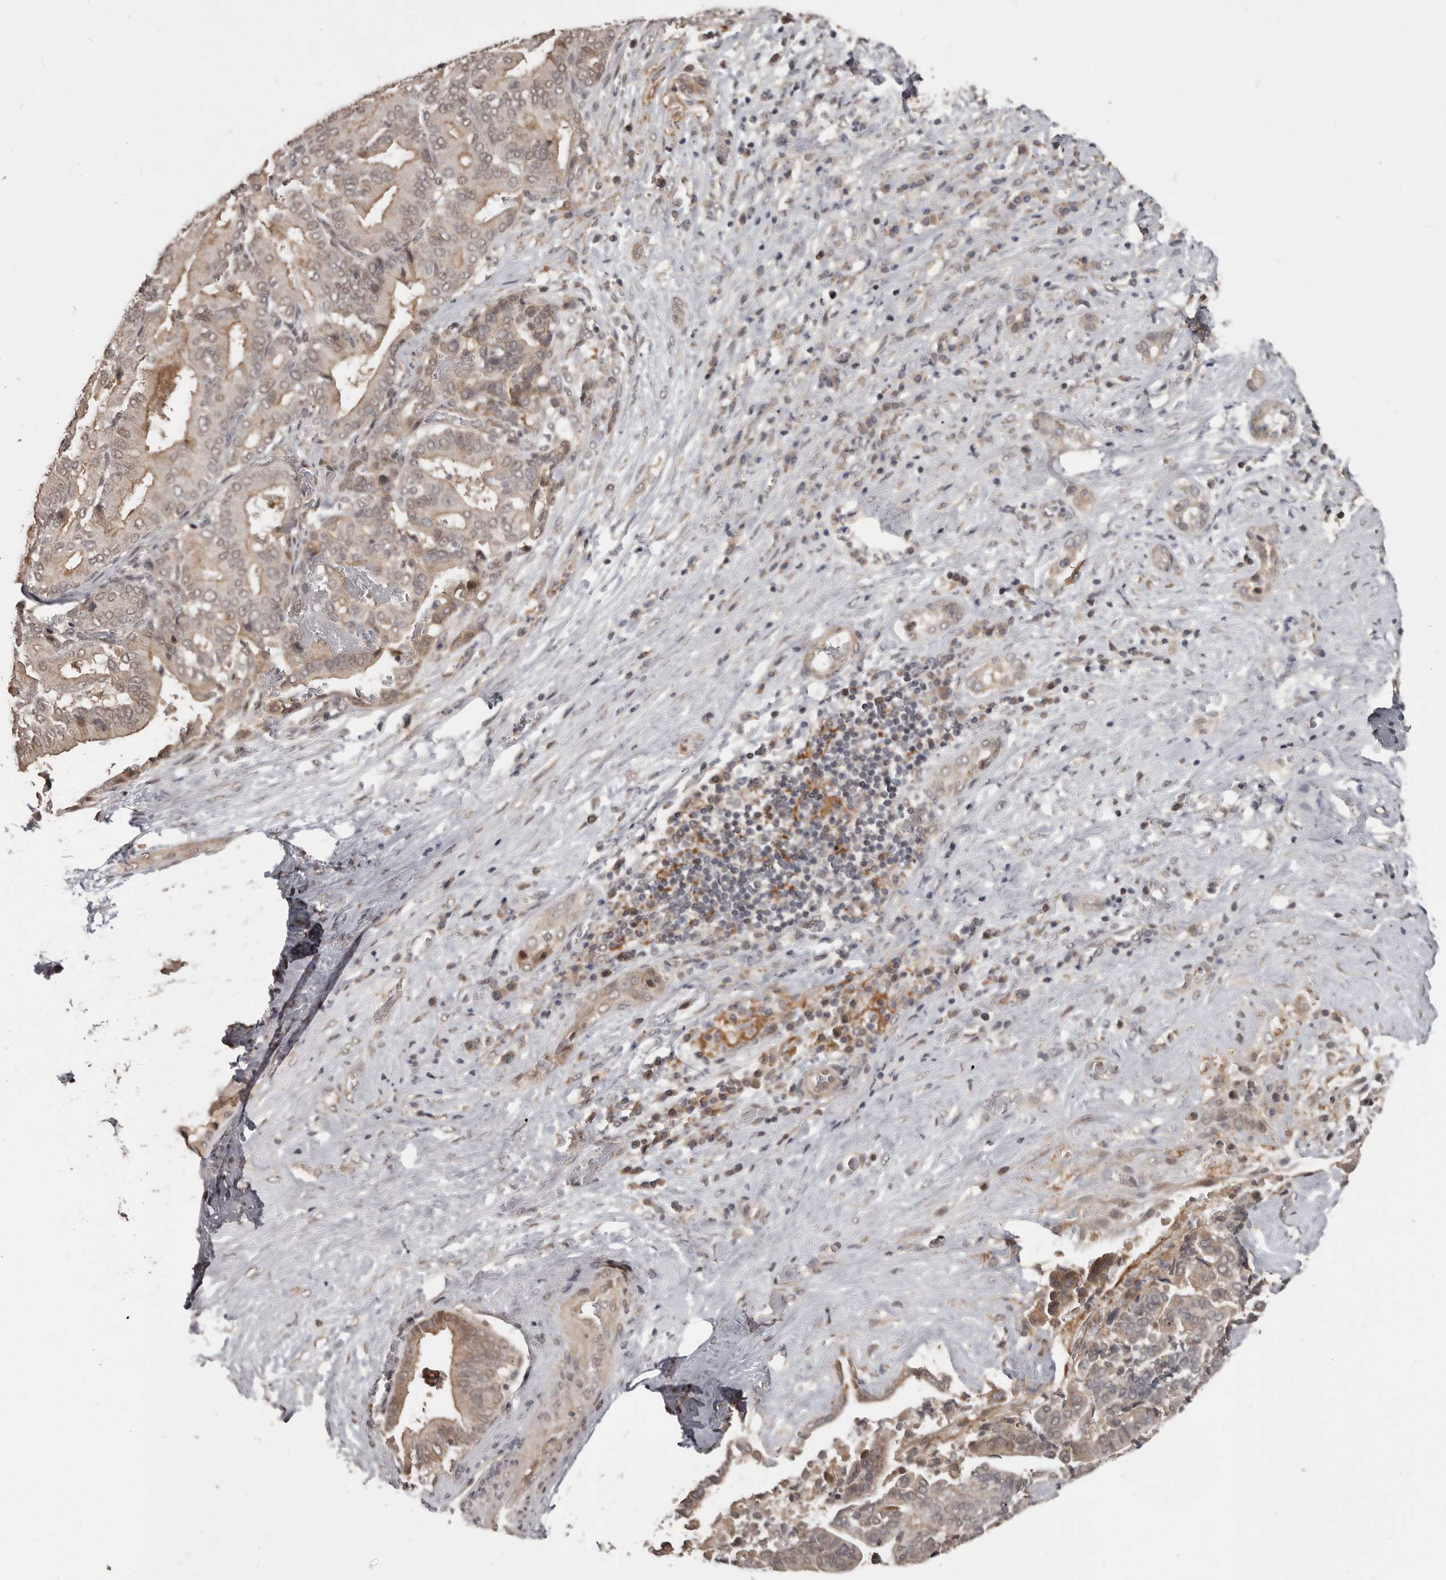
{"staining": {"intensity": "moderate", "quantity": ">75%", "location": "cytoplasmic/membranous,nuclear"}, "tissue": "liver cancer", "cell_type": "Tumor cells", "image_type": "cancer", "snomed": [{"axis": "morphology", "description": "Cholangiocarcinoma"}, {"axis": "topography", "description": "Liver"}], "caption": "Cholangiocarcinoma (liver) tissue demonstrates moderate cytoplasmic/membranous and nuclear positivity in about >75% of tumor cells", "gene": "ZFP14", "patient": {"sex": "female", "age": 75}}